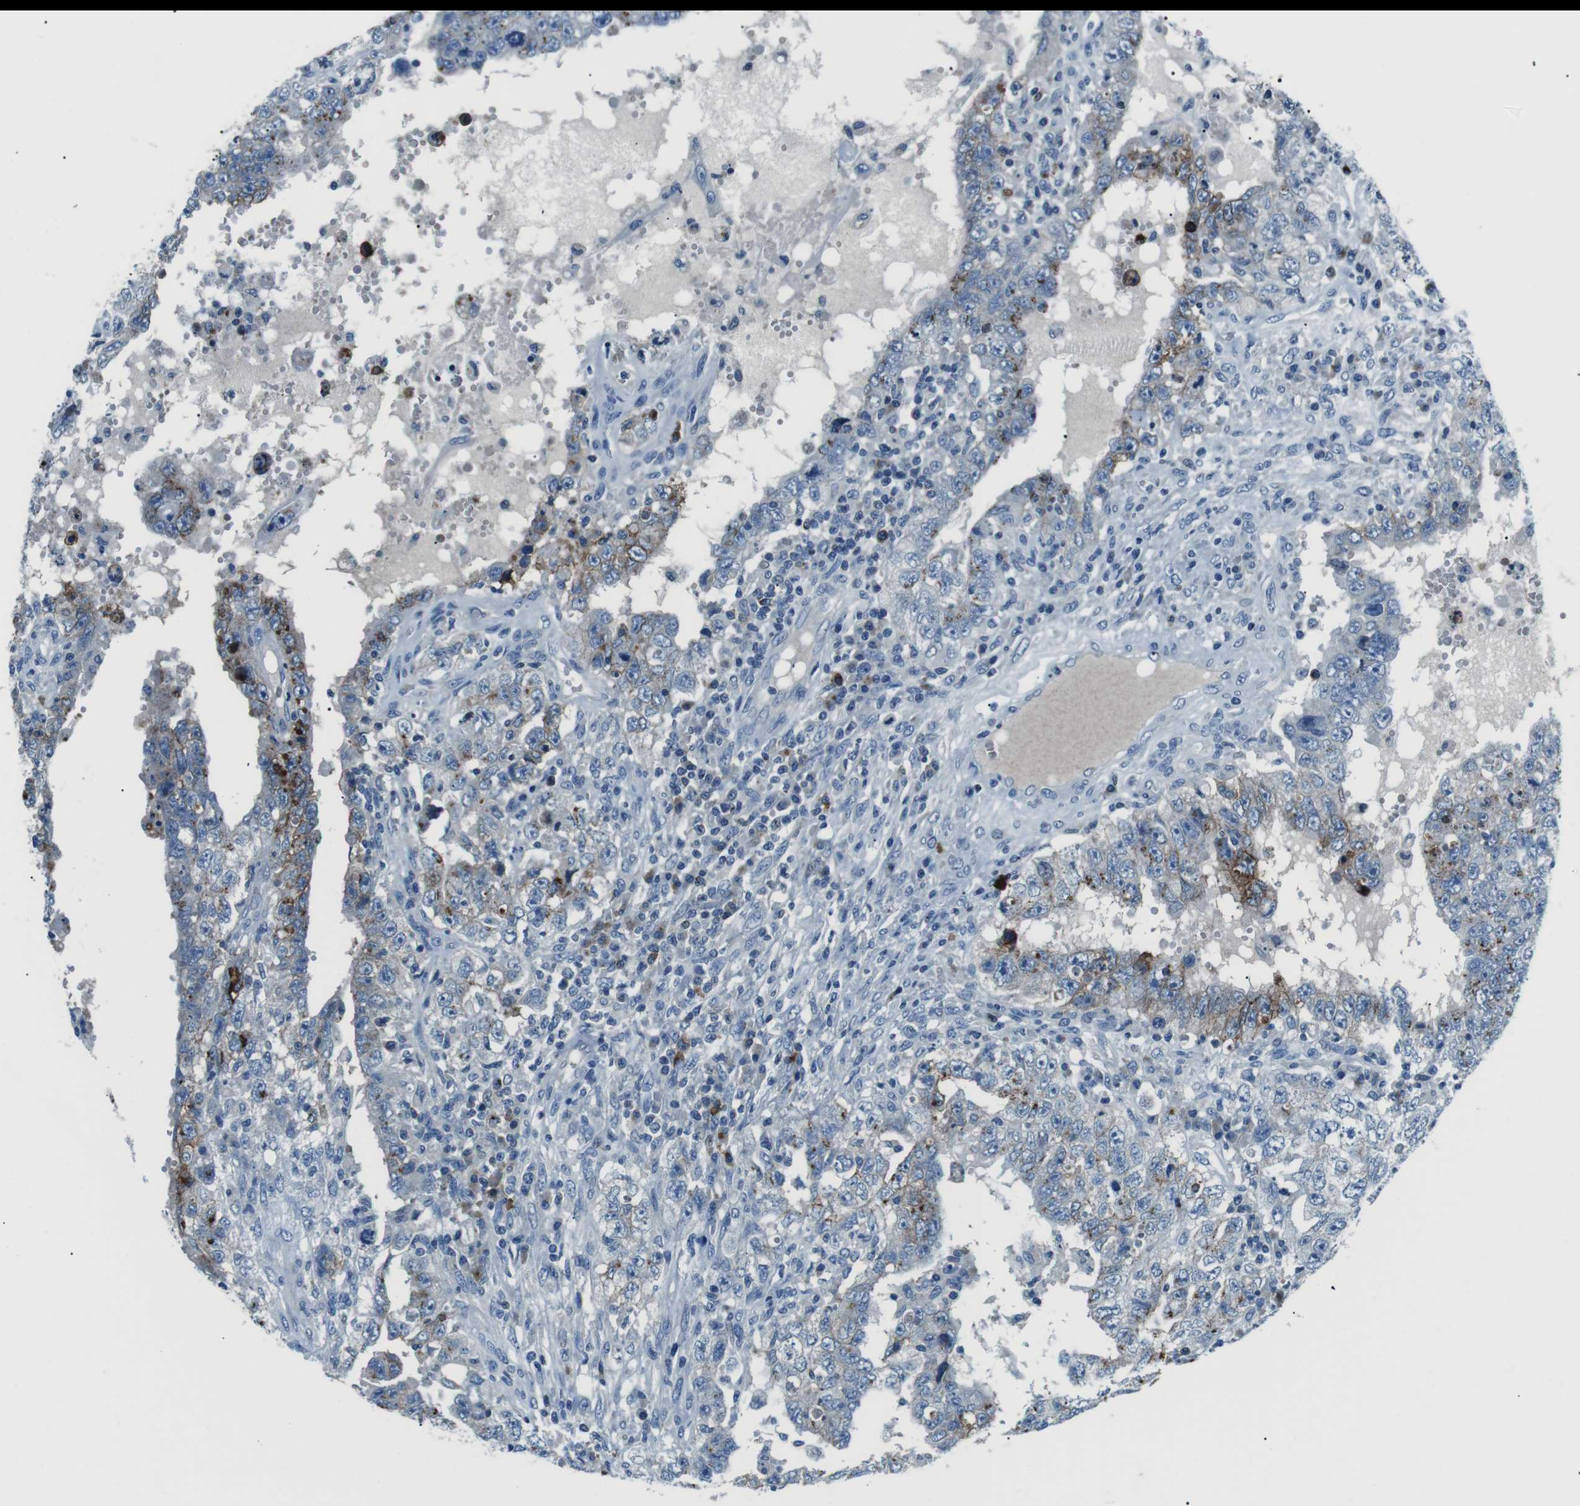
{"staining": {"intensity": "moderate", "quantity": "<25%", "location": "cytoplasmic/membranous"}, "tissue": "testis cancer", "cell_type": "Tumor cells", "image_type": "cancer", "snomed": [{"axis": "morphology", "description": "Carcinoma, Embryonal, NOS"}, {"axis": "topography", "description": "Testis"}], "caption": "Testis embryonal carcinoma was stained to show a protein in brown. There is low levels of moderate cytoplasmic/membranous staining in about <25% of tumor cells.", "gene": "ST6GAL1", "patient": {"sex": "male", "age": 26}}